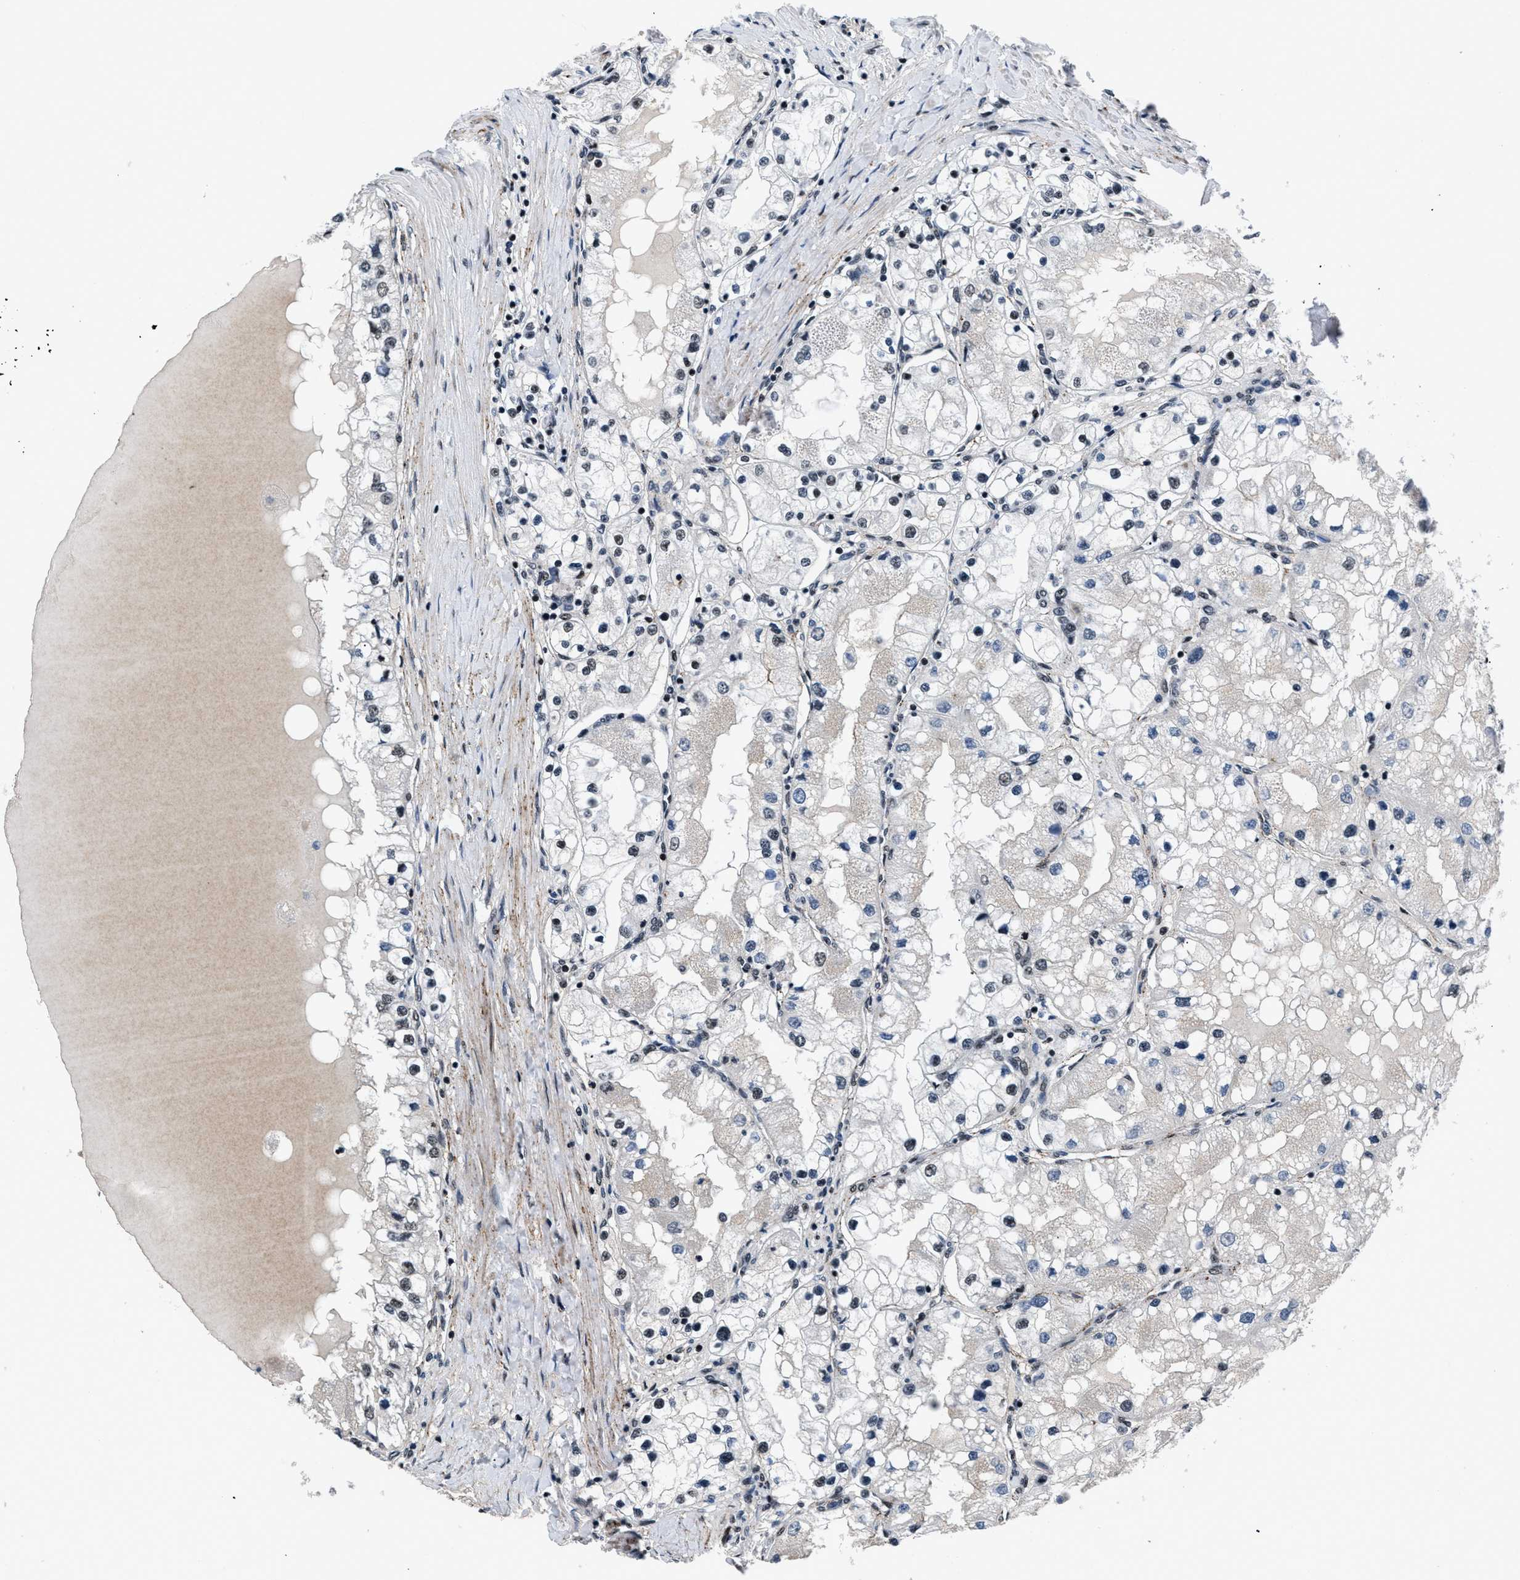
{"staining": {"intensity": "moderate", "quantity": "25%-75%", "location": "nuclear"}, "tissue": "renal cancer", "cell_type": "Tumor cells", "image_type": "cancer", "snomed": [{"axis": "morphology", "description": "Adenocarcinoma, NOS"}, {"axis": "topography", "description": "Kidney"}], "caption": "Protein expression analysis of human adenocarcinoma (renal) reveals moderate nuclear expression in about 25%-75% of tumor cells.", "gene": "SMARCB1", "patient": {"sex": "male", "age": 68}}